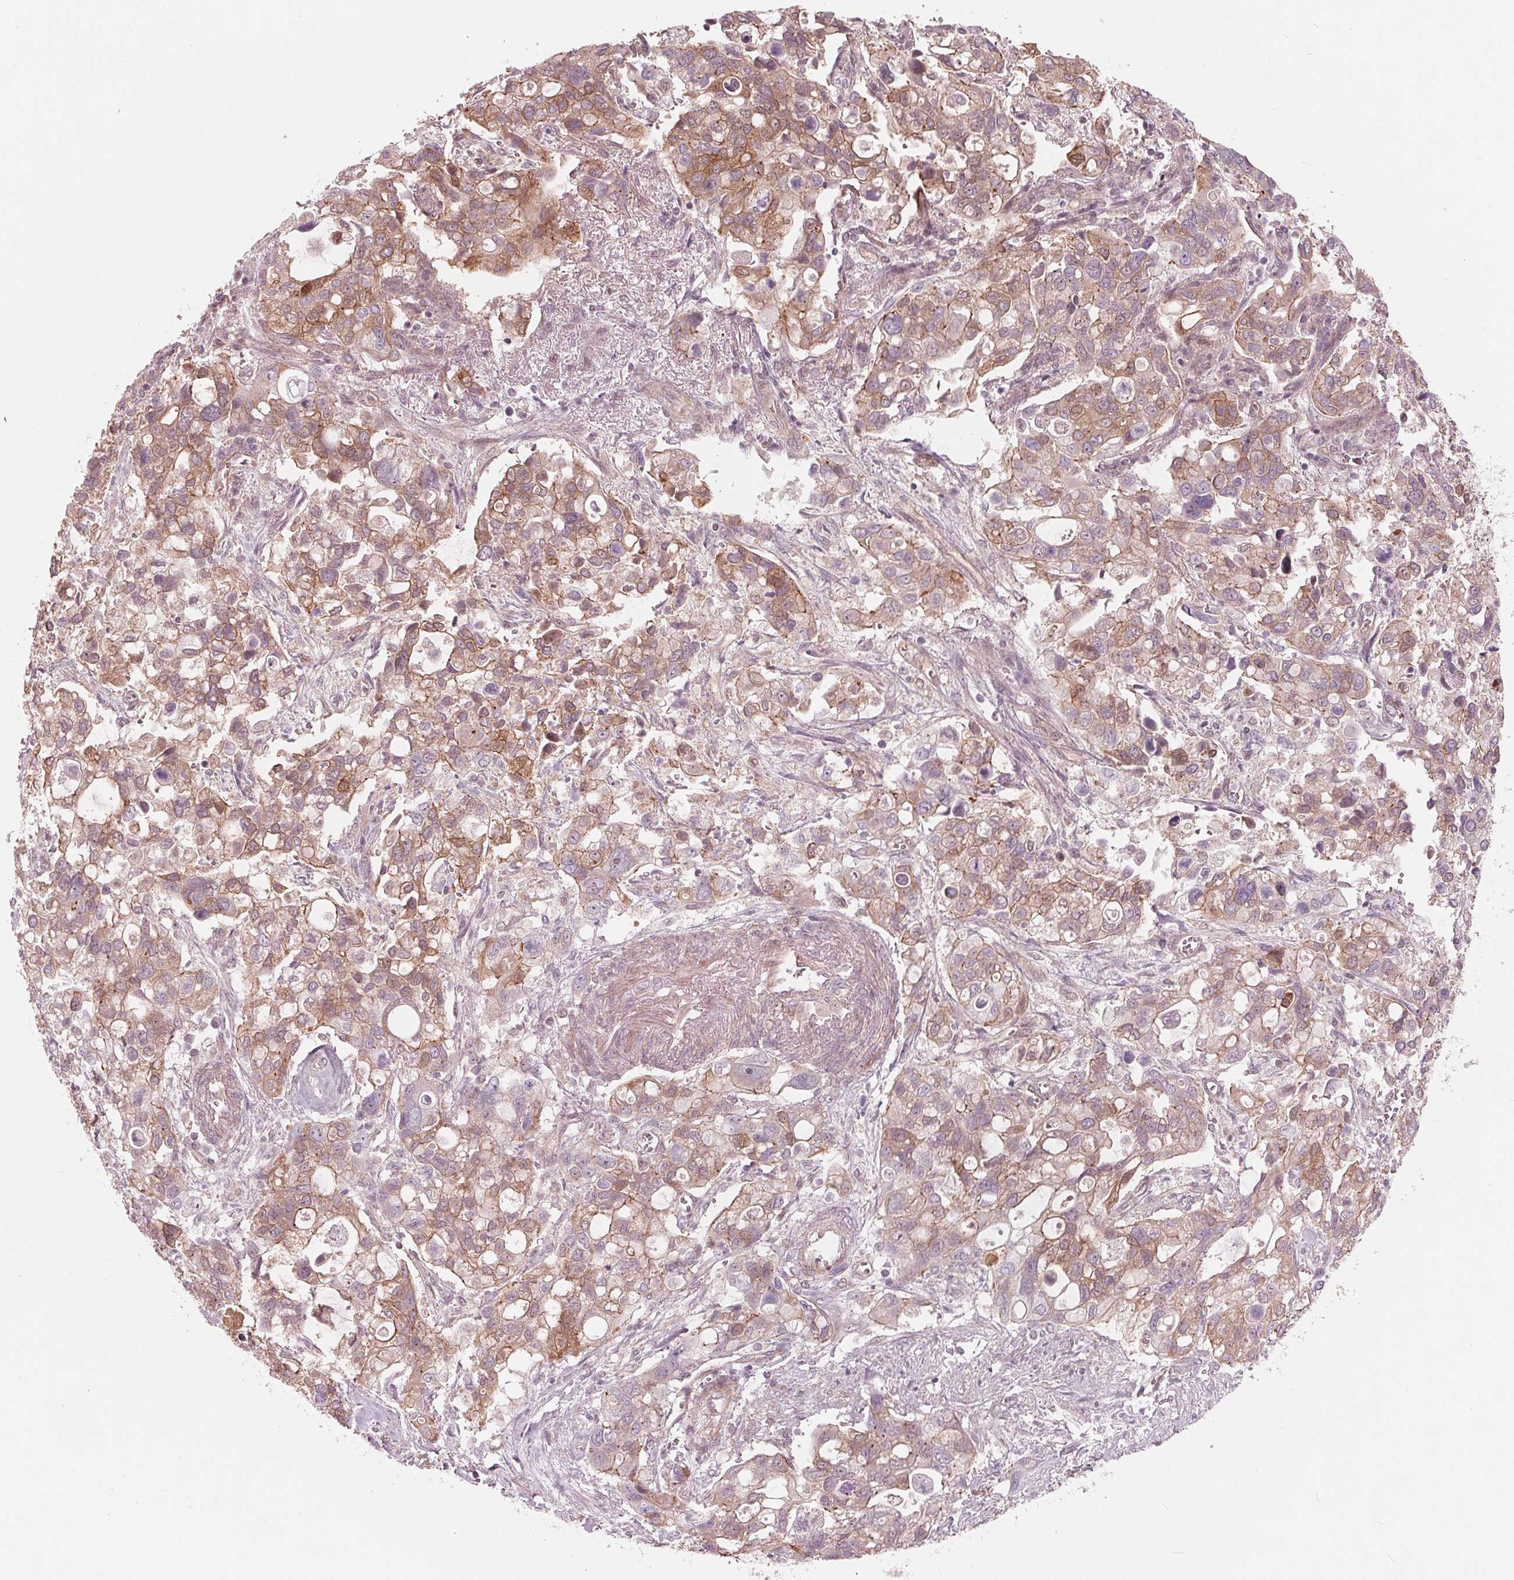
{"staining": {"intensity": "moderate", "quantity": "25%-75%", "location": "cytoplasmic/membranous"}, "tissue": "stomach cancer", "cell_type": "Tumor cells", "image_type": "cancer", "snomed": [{"axis": "morphology", "description": "Adenocarcinoma, NOS"}, {"axis": "topography", "description": "Stomach, upper"}], "caption": "Immunohistochemistry photomicrograph of neoplastic tissue: human stomach cancer (adenocarcinoma) stained using immunohistochemistry reveals medium levels of moderate protein expression localized specifically in the cytoplasmic/membranous of tumor cells, appearing as a cytoplasmic/membranous brown color.", "gene": "TXNIP", "patient": {"sex": "female", "age": 81}}